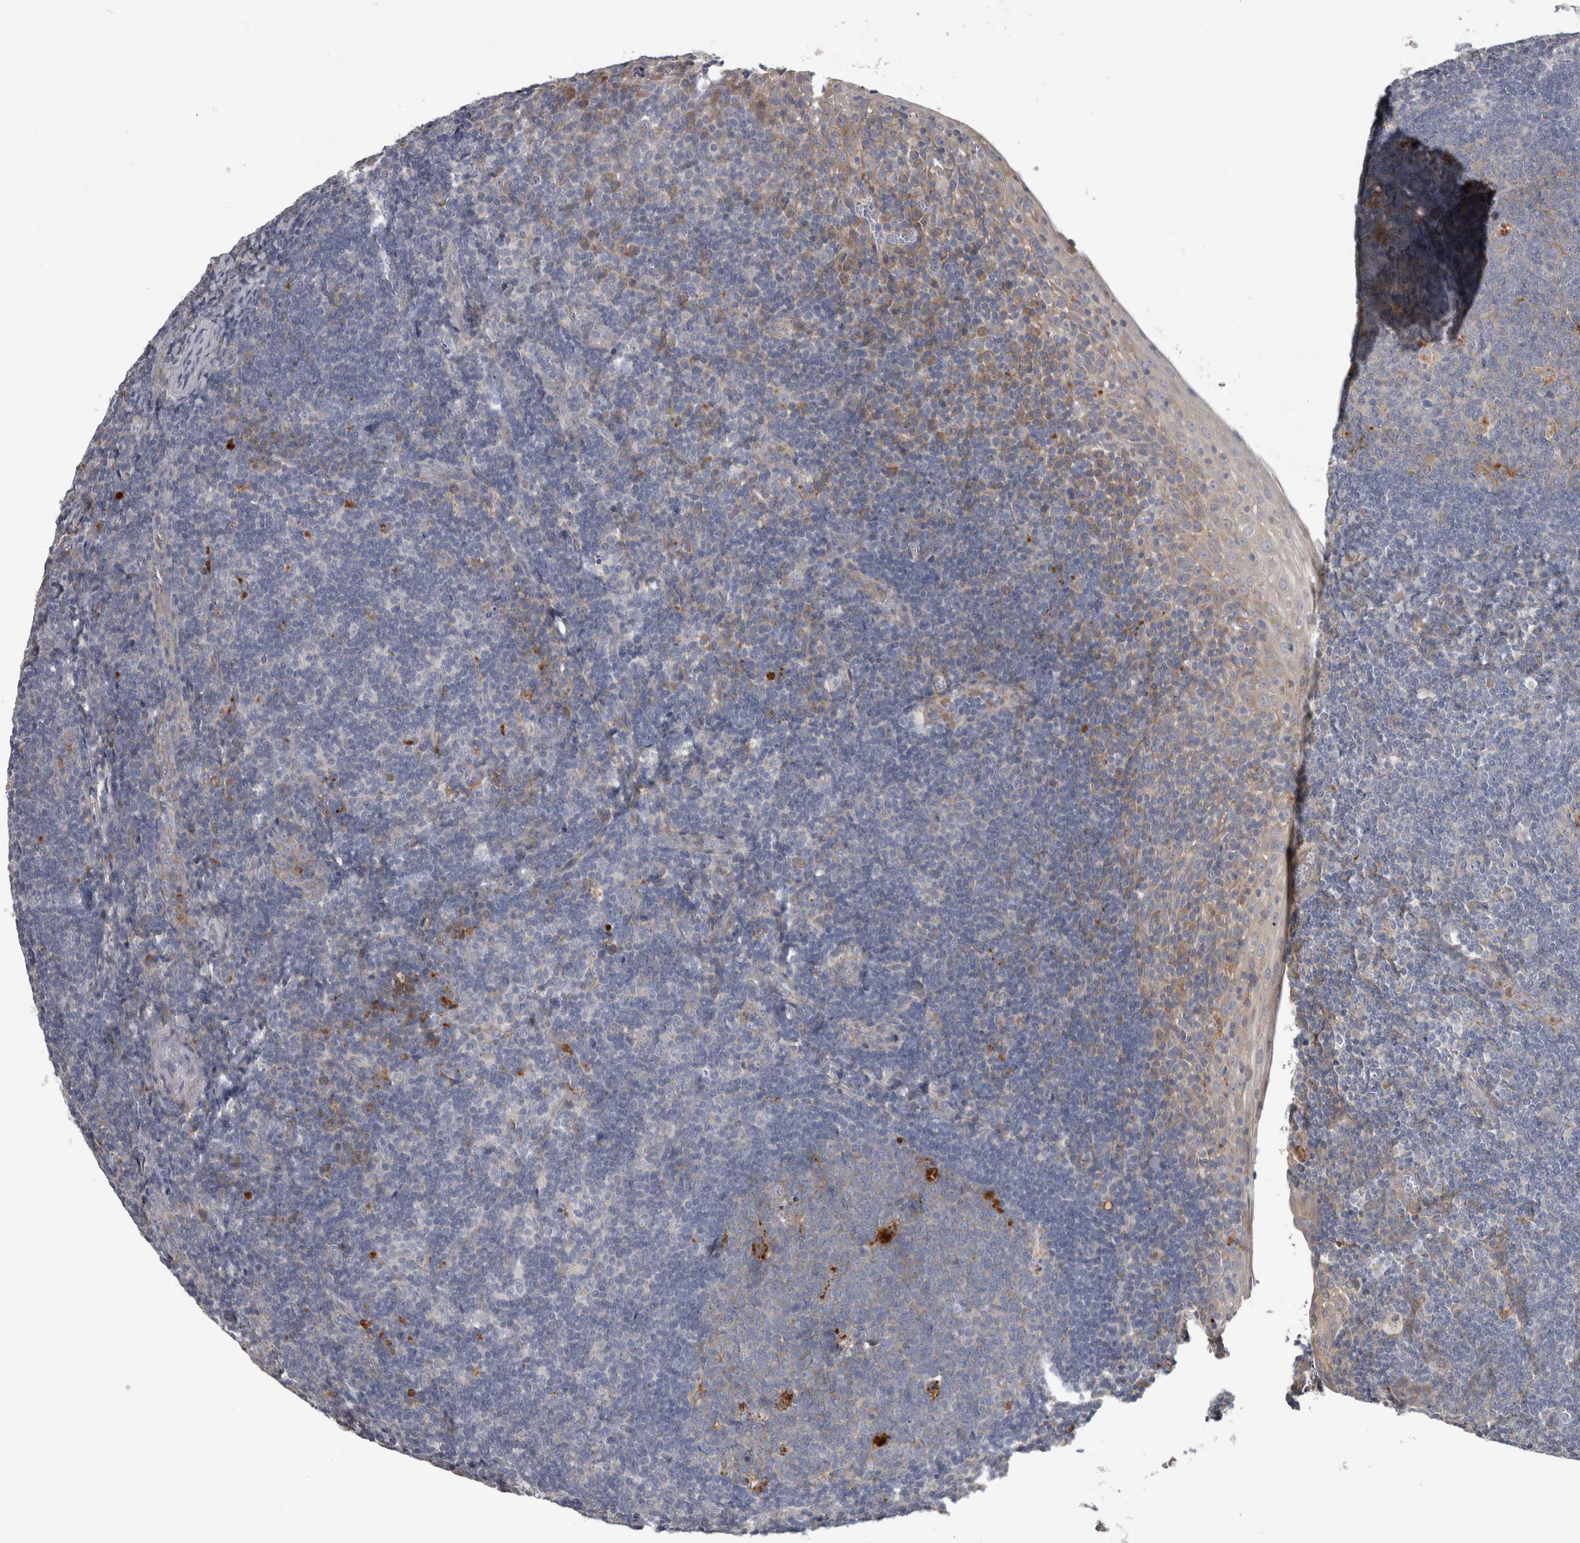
{"staining": {"intensity": "strong", "quantity": "<25%", "location": "cytoplasmic/membranous"}, "tissue": "tonsil", "cell_type": "Germinal center cells", "image_type": "normal", "snomed": [{"axis": "morphology", "description": "Normal tissue, NOS"}, {"axis": "topography", "description": "Tonsil"}], "caption": "High-magnification brightfield microscopy of benign tonsil stained with DAB (brown) and counterstained with hematoxylin (blue). germinal center cells exhibit strong cytoplasmic/membranous expression is present in approximately<25% of cells. (IHC, brightfield microscopy, high magnification).", "gene": "ATXN2", "patient": {"sex": "male", "age": 37}}